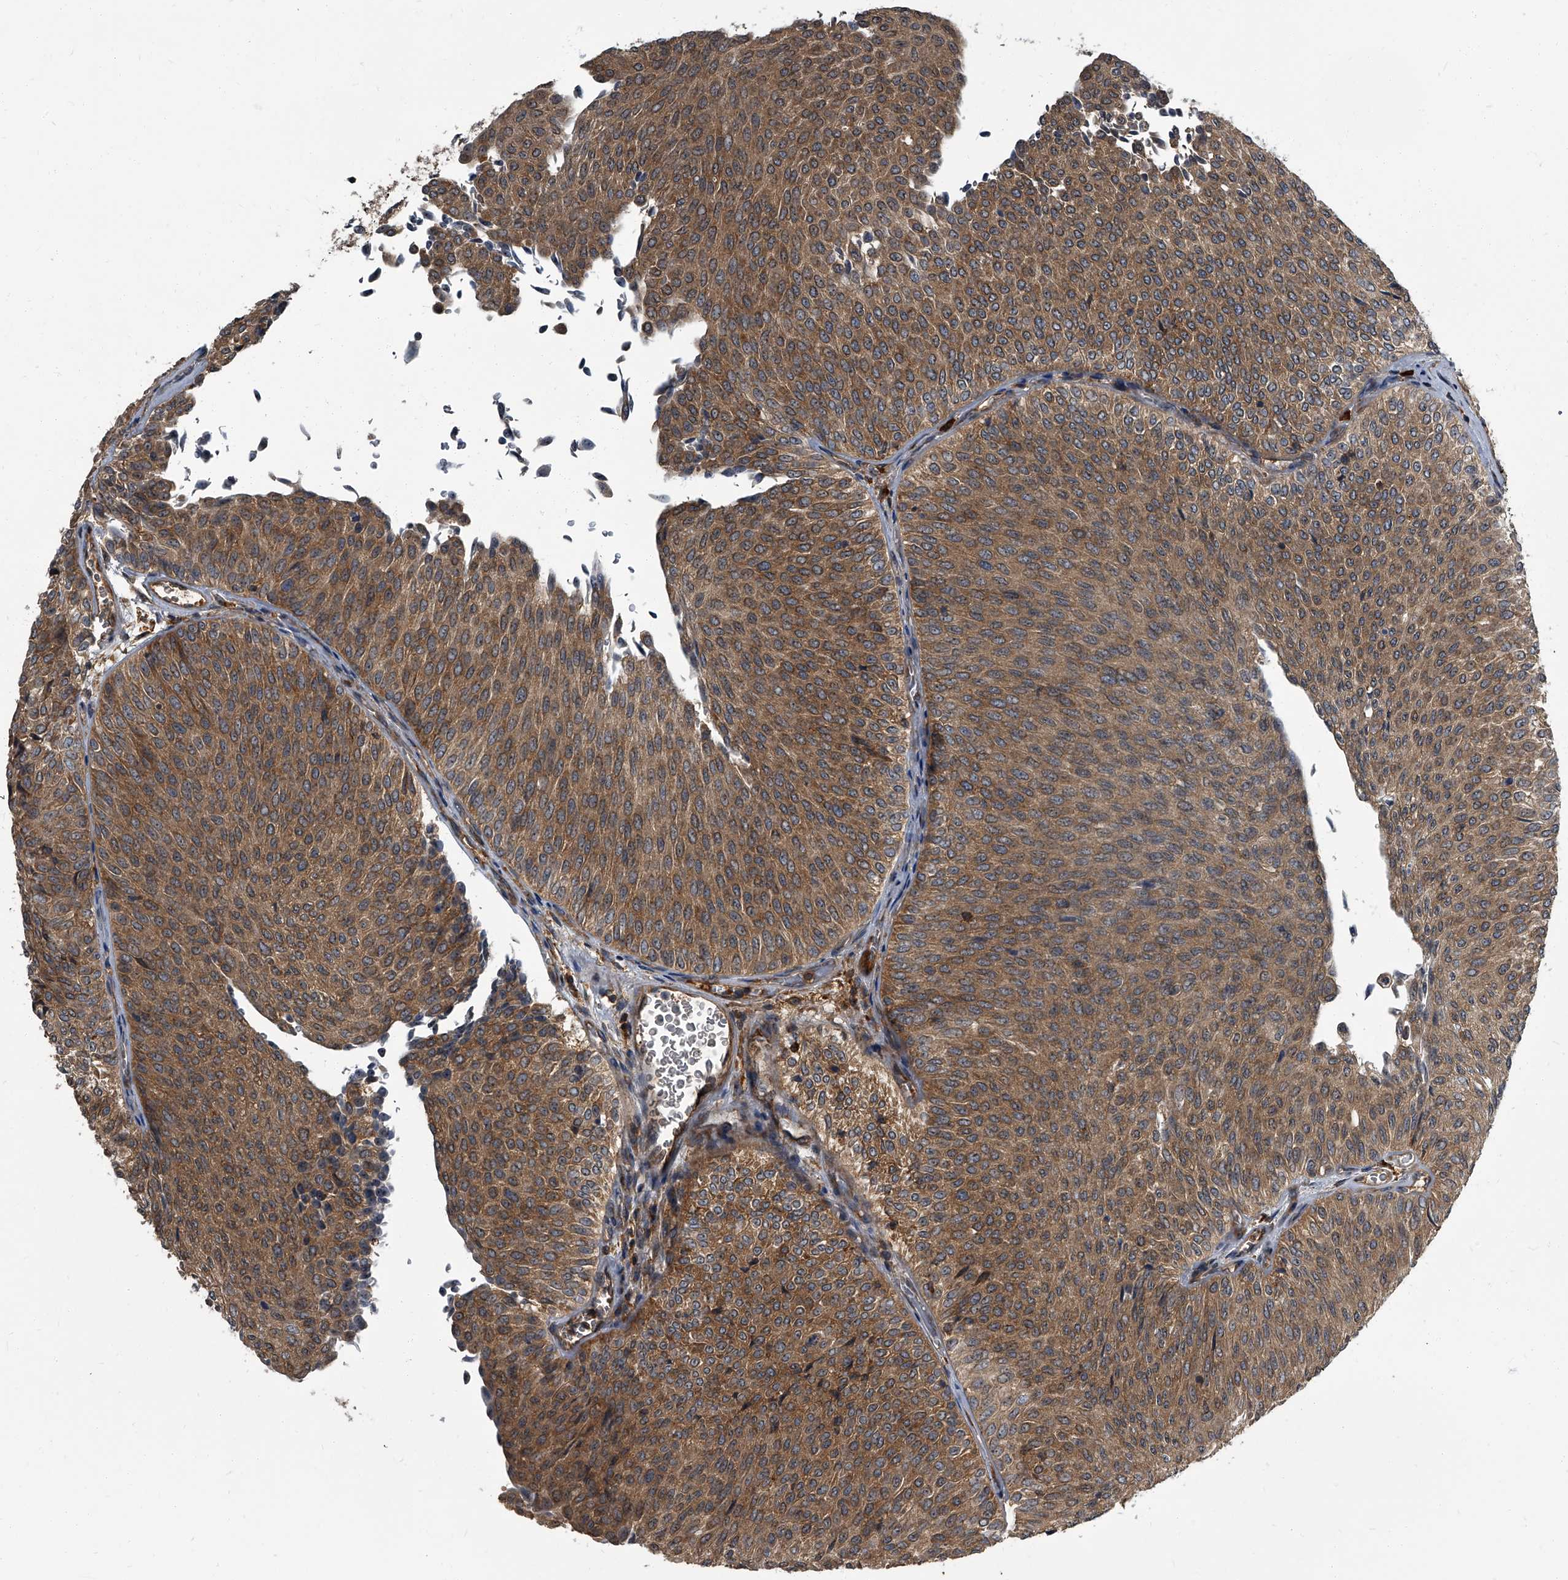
{"staining": {"intensity": "moderate", "quantity": ">75%", "location": "cytoplasmic/membranous"}, "tissue": "urothelial cancer", "cell_type": "Tumor cells", "image_type": "cancer", "snomed": [{"axis": "morphology", "description": "Urothelial carcinoma, Low grade"}, {"axis": "topography", "description": "Urinary bladder"}], "caption": "Brown immunohistochemical staining in human urothelial carcinoma (low-grade) demonstrates moderate cytoplasmic/membranous expression in approximately >75% of tumor cells.", "gene": "CDV3", "patient": {"sex": "male", "age": 78}}